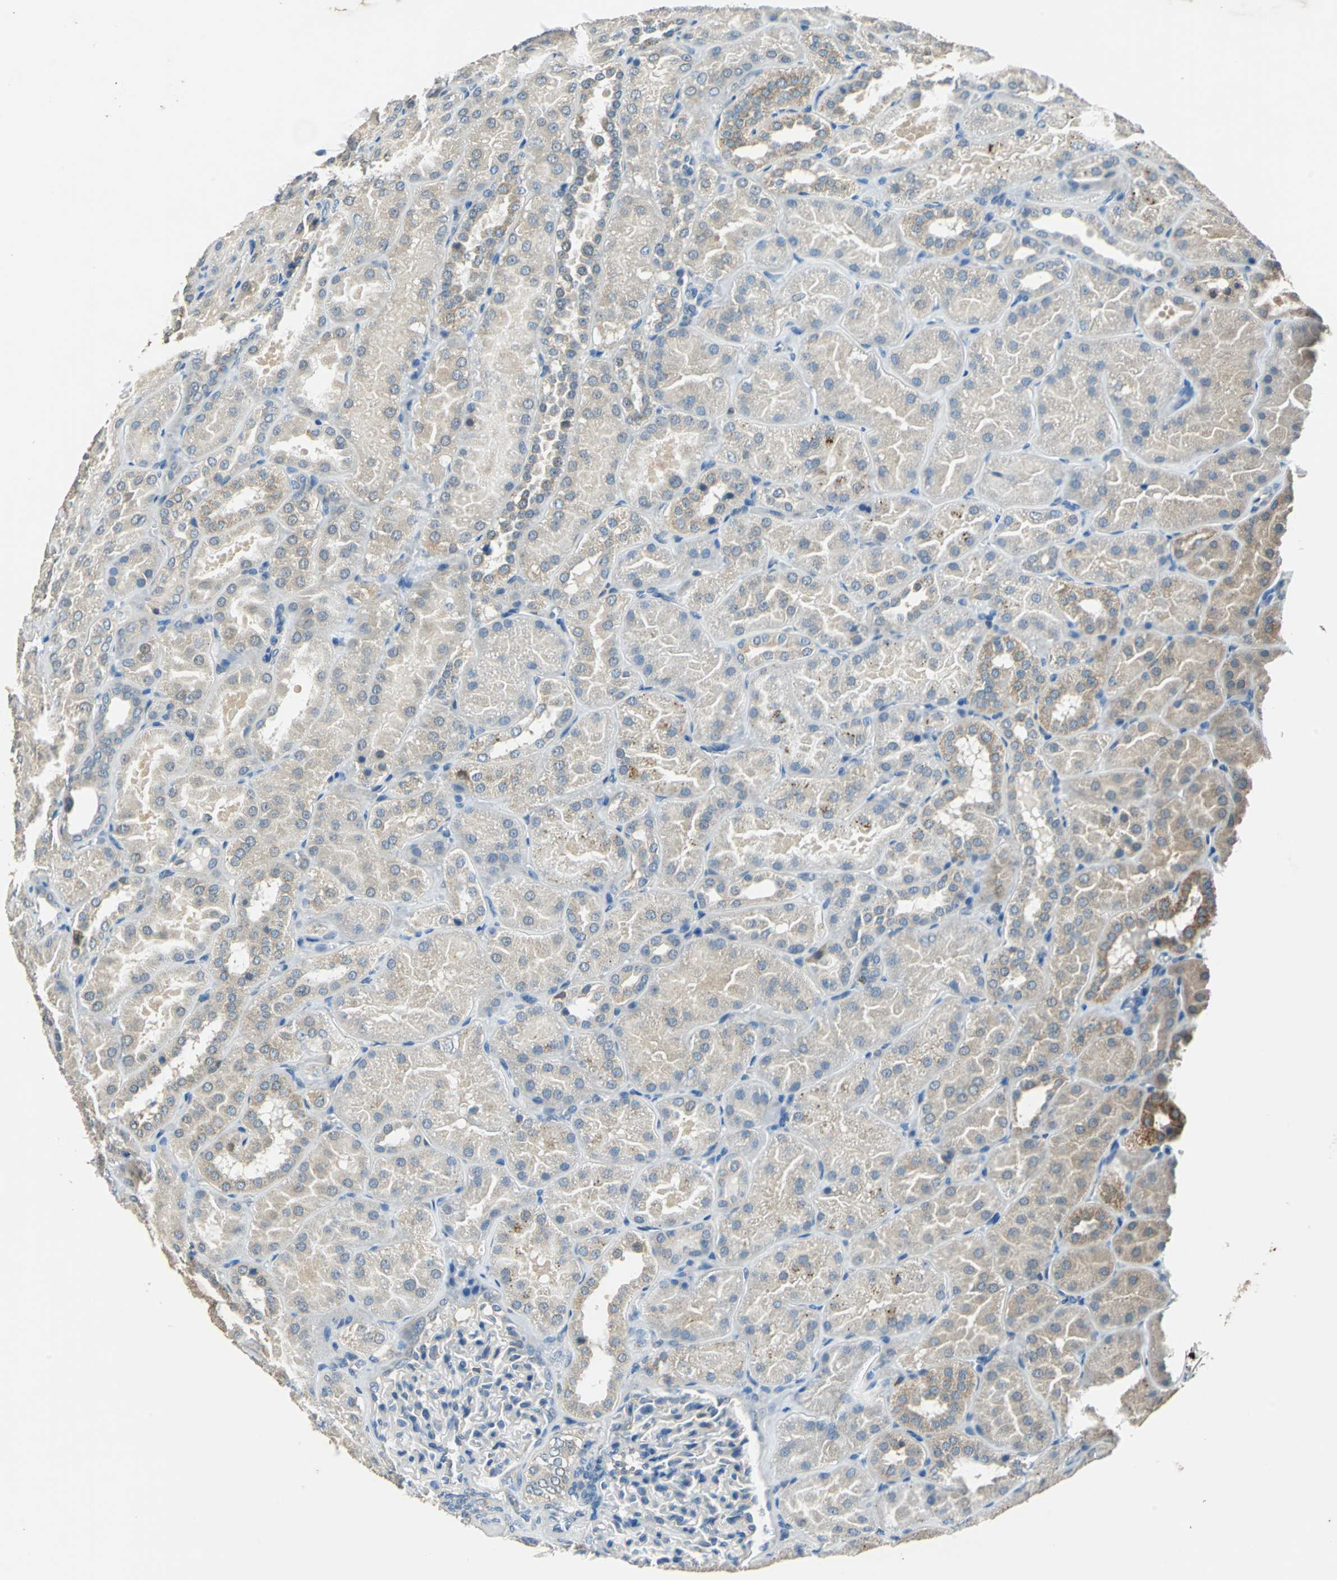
{"staining": {"intensity": "negative", "quantity": "none", "location": "none"}, "tissue": "kidney", "cell_type": "Cells in glomeruli", "image_type": "normal", "snomed": [{"axis": "morphology", "description": "Normal tissue, NOS"}, {"axis": "topography", "description": "Kidney"}], "caption": "High power microscopy histopathology image of an IHC photomicrograph of normal kidney, revealing no significant expression in cells in glomeruli. Brightfield microscopy of IHC stained with DAB (3,3'-diaminobenzidine) (brown) and hematoxylin (blue), captured at high magnification.", "gene": "CPA3", "patient": {"sex": "male", "age": 28}}